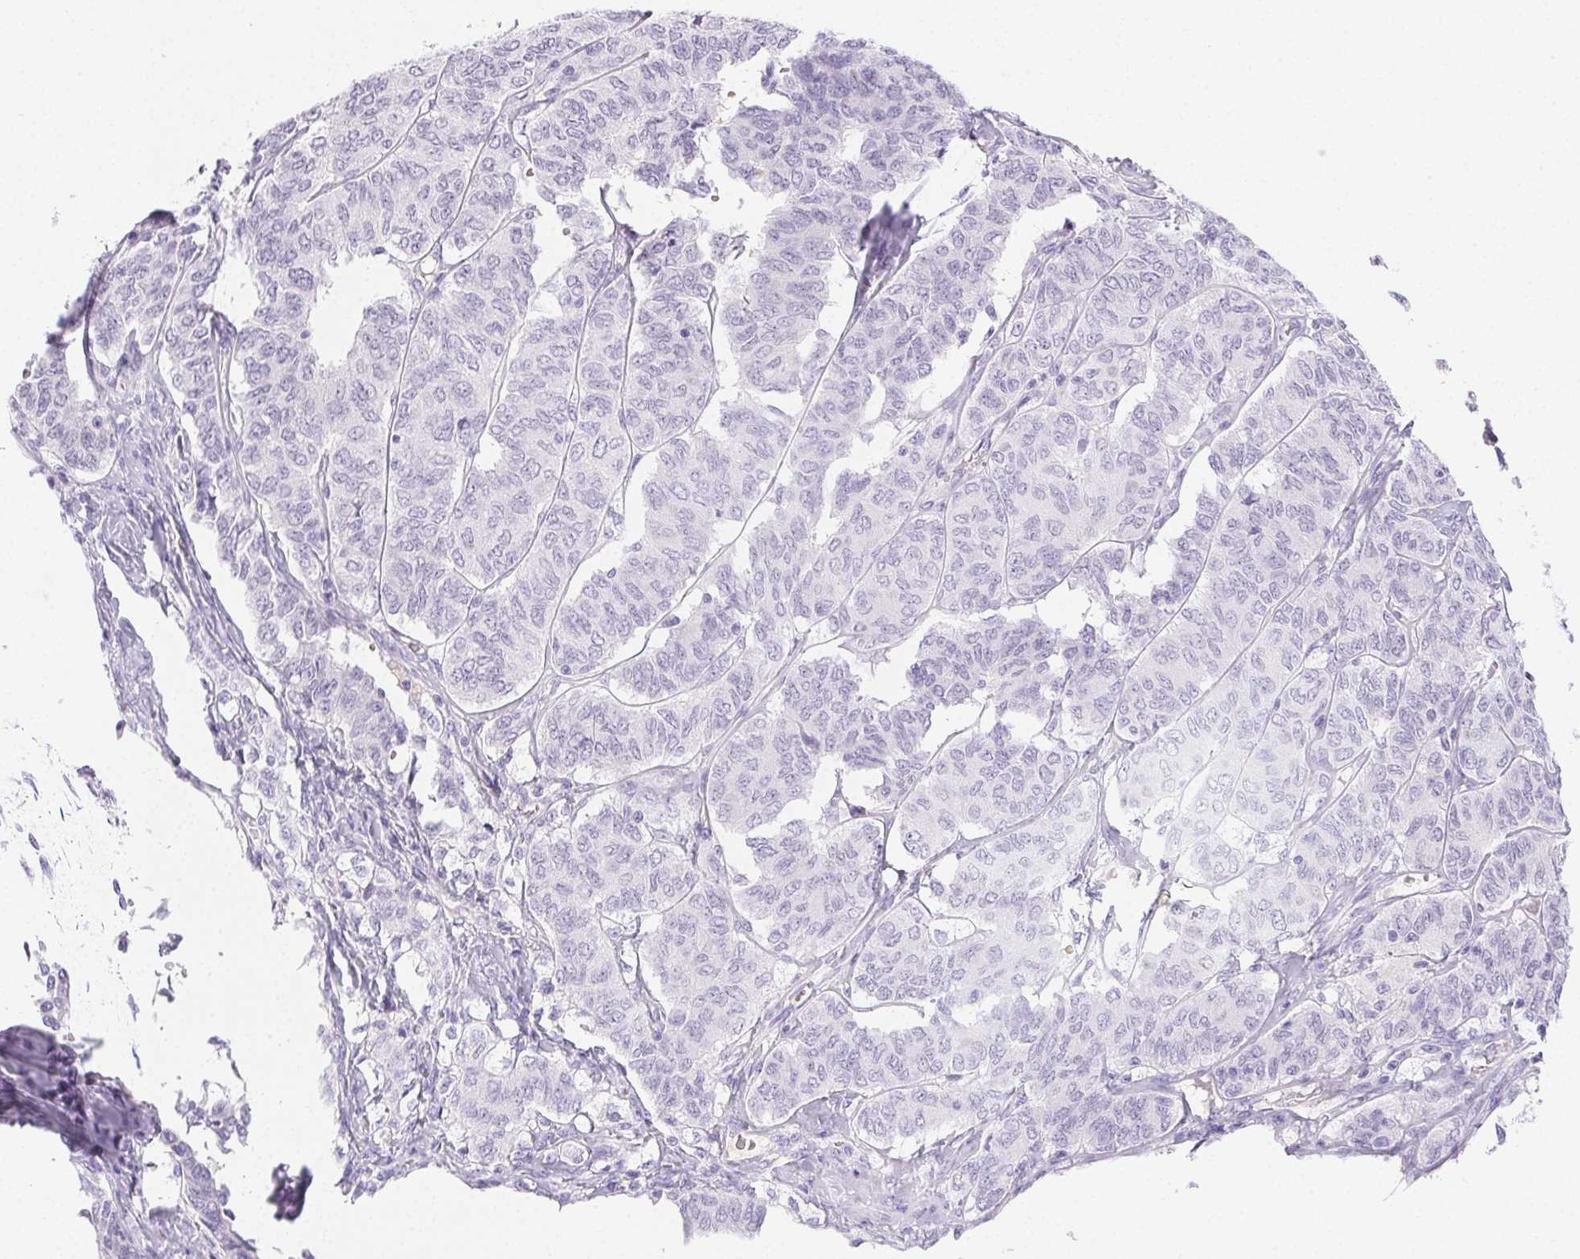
{"staining": {"intensity": "negative", "quantity": "none", "location": "none"}, "tissue": "ovarian cancer", "cell_type": "Tumor cells", "image_type": "cancer", "snomed": [{"axis": "morphology", "description": "Carcinoma, endometroid"}, {"axis": "topography", "description": "Ovary"}], "caption": "A high-resolution histopathology image shows immunohistochemistry staining of ovarian cancer (endometroid carcinoma), which exhibits no significant staining in tumor cells.", "gene": "PADI4", "patient": {"sex": "female", "age": 80}}